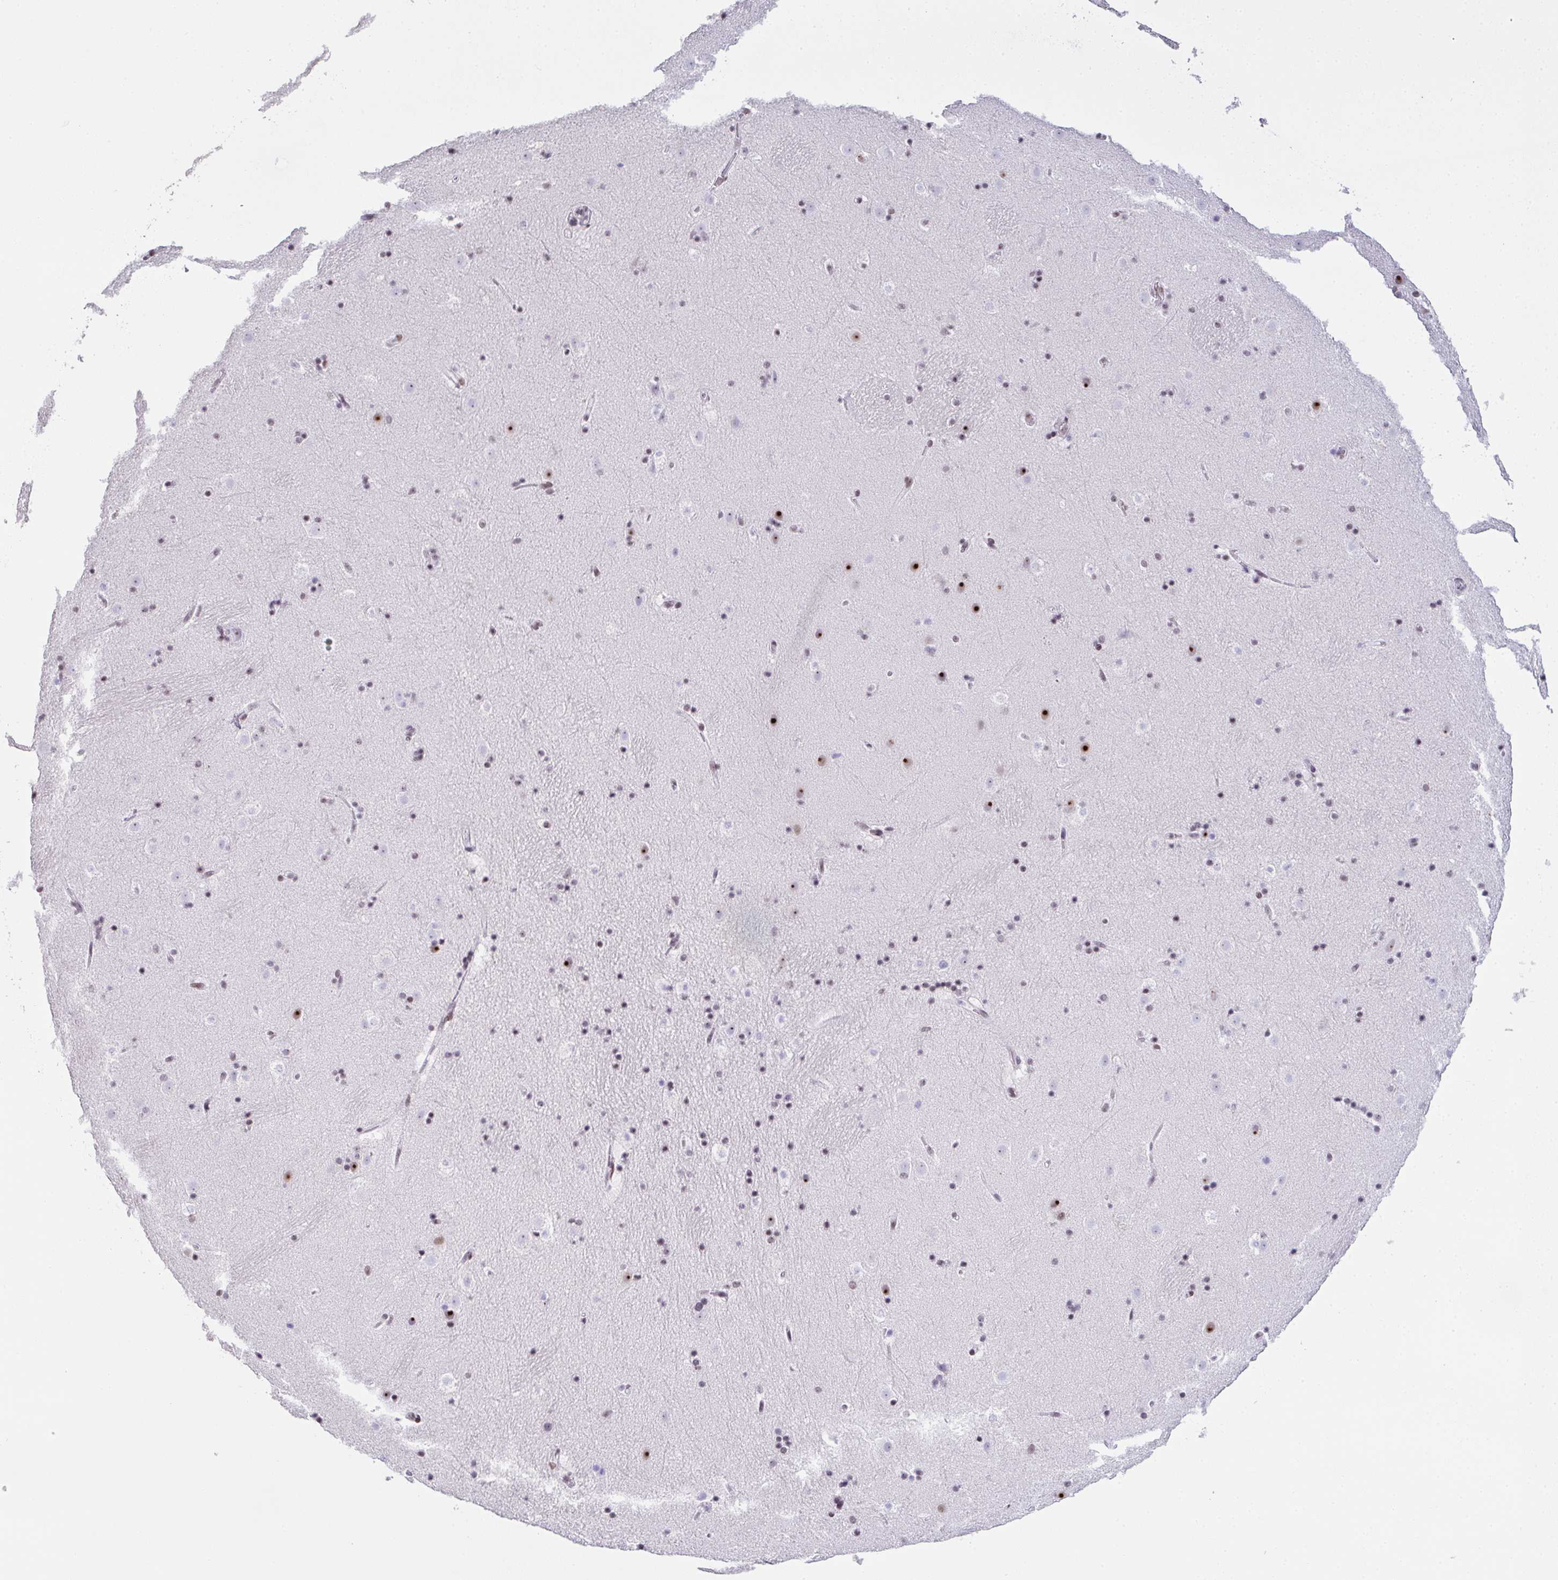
{"staining": {"intensity": "strong", "quantity": "<25%", "location": "nuclear"}, "tissue": "caudate", "cell_type": "Glial cells", "image_type": "normal", "snomed": [{"axis": "morphology", "description": "Normal tissue, NOS"}, {"axis": "topography", "description": "Lateral ventricle wall"}], "caption": "Immunohistochemistry histopathology image of unremarkable caudate: caudate stained using IHC displays medium levels of strong protein expression localized specifically in the nuclear of glial cells, appearing as a nuclear brown color.", "gene": "ZNF800", "patient": {"sex": "male", "age": 37}}